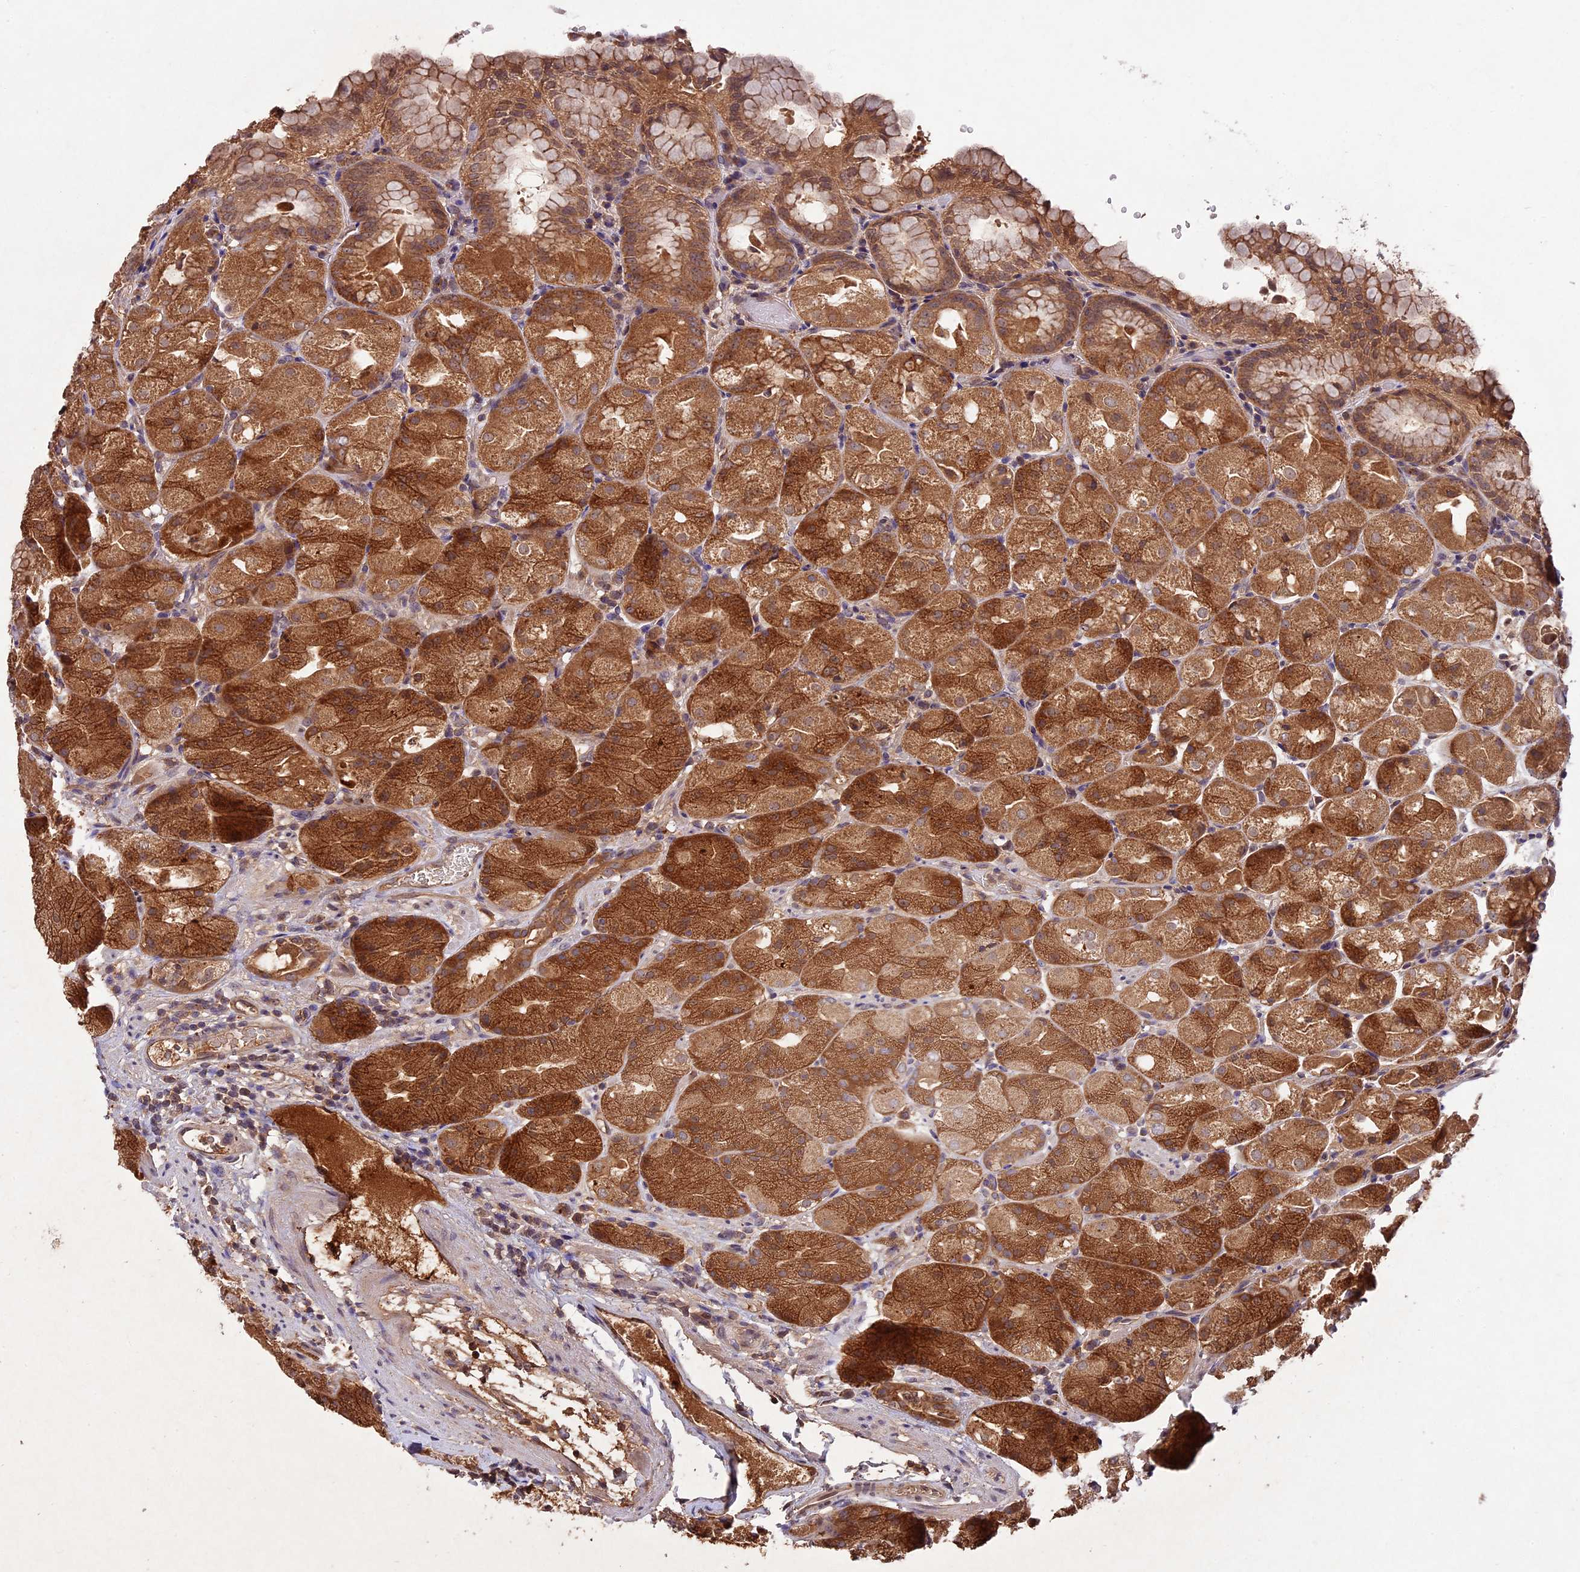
{"staining": {"intensity": "strong", "quantity": ">75%", "location": "cytoplasmic/membranous"}, "tissue": "stomach", "cell_type": "Glandular cells", "image_type": "normal", "snomed": [{"axis": "morphology", "description": "Normal tissue, NOS"}, {"axis": "topography", "description": "Stomach, upper"}, {"axis": "topography", "description": "Stomach, lower"}], "caption": "Stomach stained with DAB immunohistochemistry exhibits high levels of strong cytoplasmic/membranous expression in about >75% of glandular cells.", "gene": "CHAC1", "patient": {"sex": "male", "age": 62}}